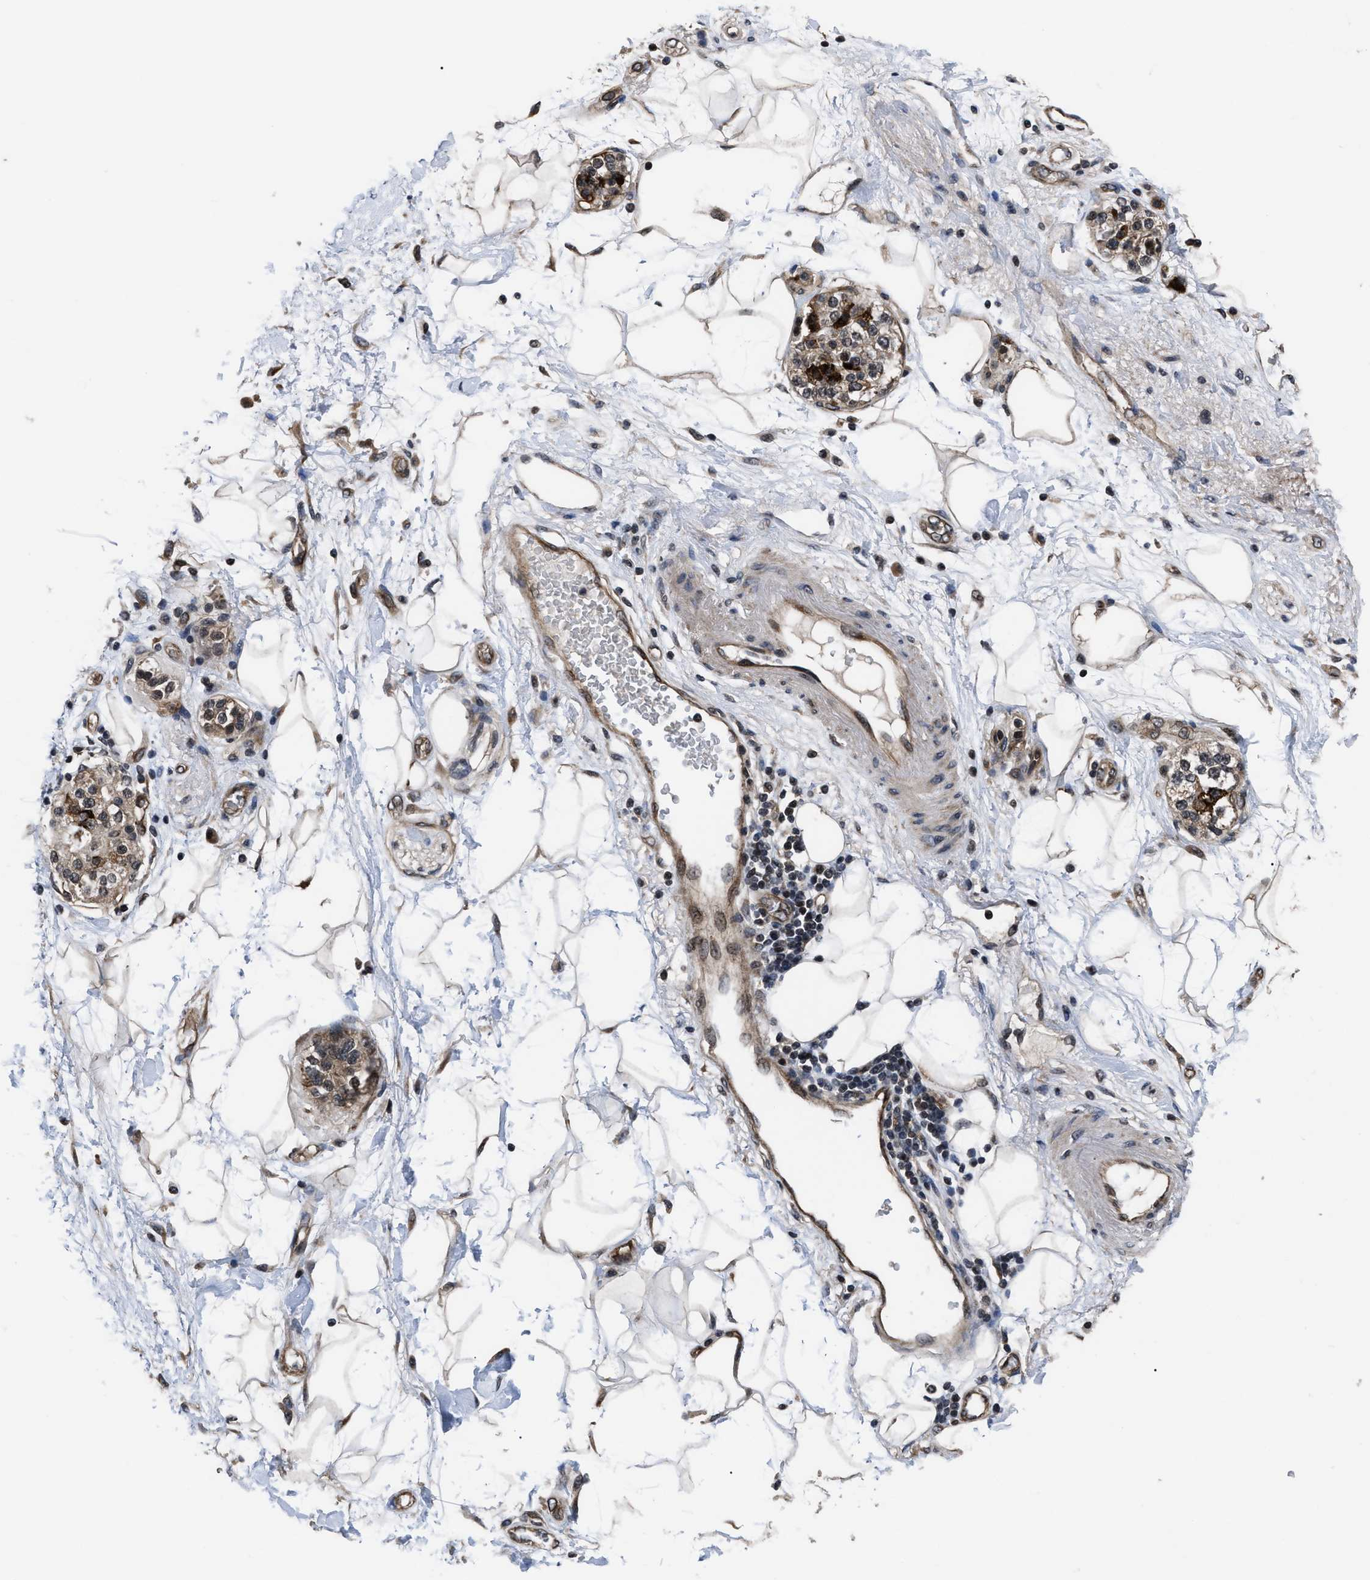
{"staining": {"intensity": "moderate", "quantity": ">75%", "location": "cytoplasmic/membranous"}, "tissue": "adipose tissue", "cell_type": "Adipocytes", "image_type": "normal", "snomed": [{"axis": "morphology", "description": "Normal tissue, NOS"}, {"axis": "morphology", "description": "Adenocarcinoma, NOS"}, {"axis": "topography", "description": "Duodenum"}, {"axis": "topography", "description": "Peripheral nerve tissue"}], "caption": "This micrograph reveals normal adipose tissue stained with immunohistochemistry to label a protein in brown. The cytoplasmic/membranous of adipocytes show moderate positivity for the protein. Nuclei are counter-stained blue.", "gene": "DNAJC14", "patient": {"sex": "female", "age": 60}}